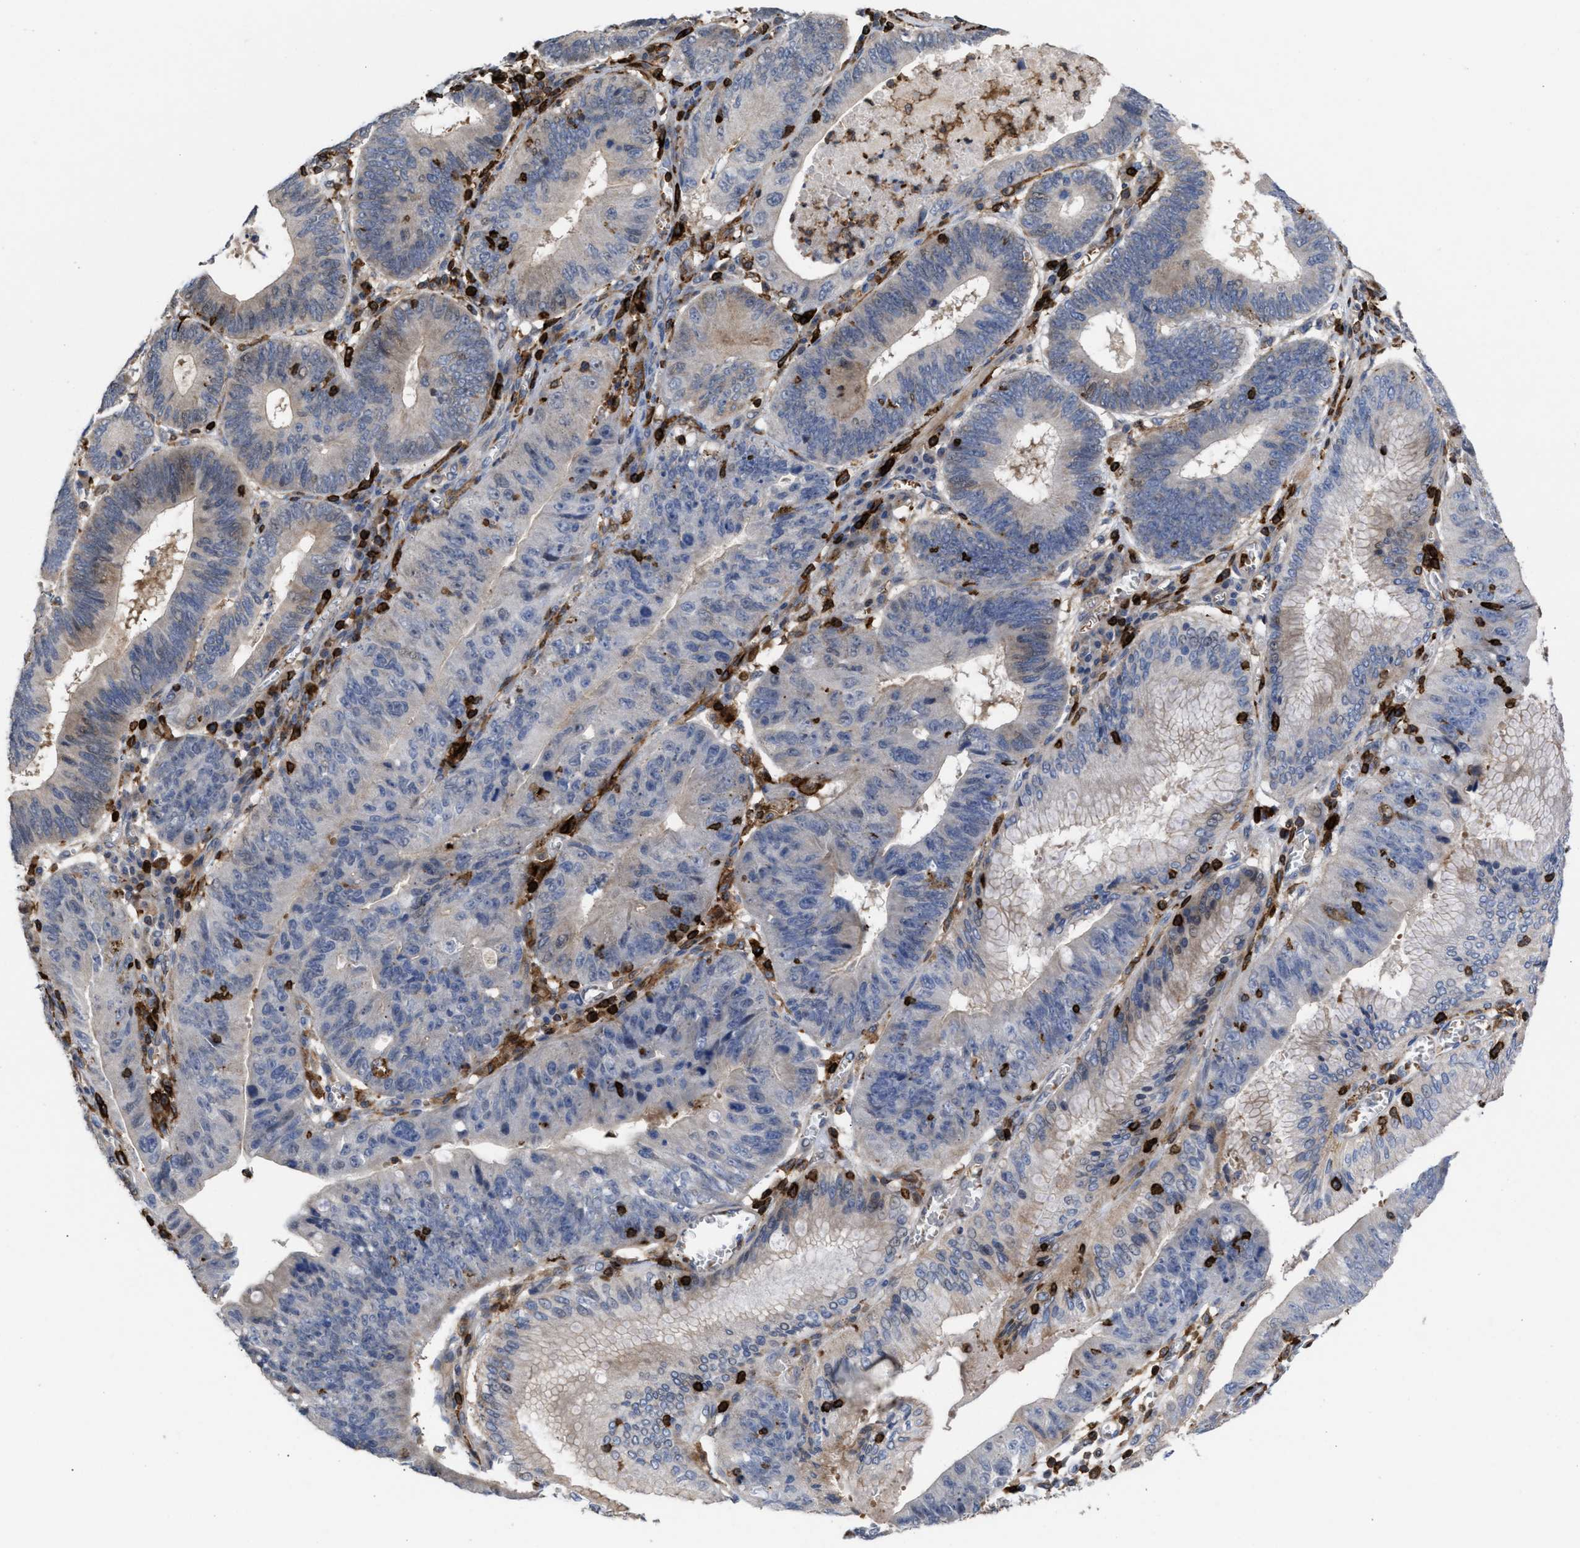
{"staining": {"intensity": "weak", "quantity": "<25%", "location": "cytoplasmic/membranous"}, "tissue": "stomach cancer", "cell_type": "Tumor cells", "image_type": "cancer", "snomed": [{"axis": "morphology", "description": "Adenocarcinoma, NOS"}, {"axis": "topography", "description": "Stomach"}], "caption": "Adenocarcinoma (stomach) was stained to show a protein in brown. There is no significant positivity in tumor cells.", "gene": "PTPRE", "patient": {"sex": "male", "age": 59}}